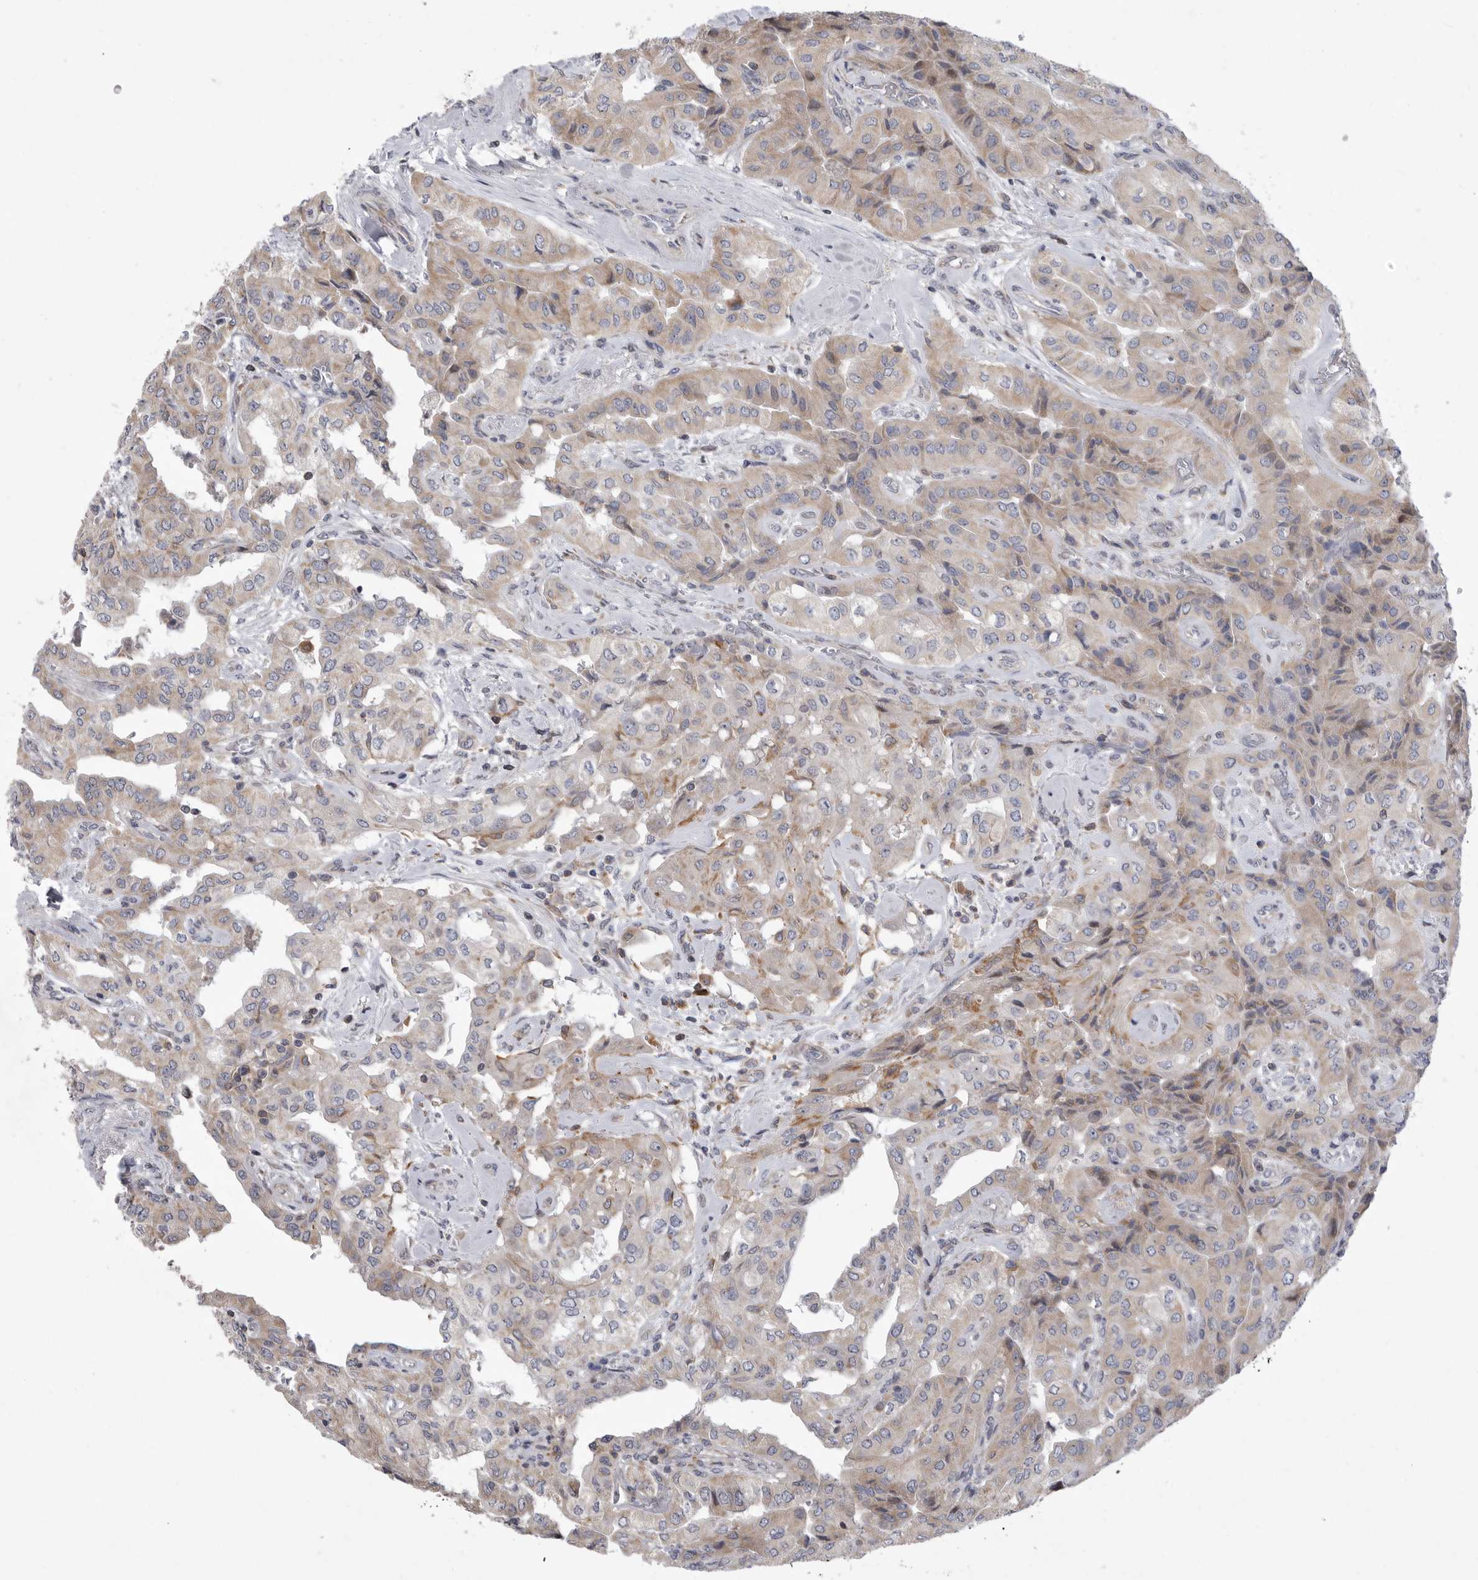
{"staining": {"intensity": "negative", "quantity": "none", "location": "none"}, "tissue": "thyroid cancer", "cell_type": "Tumor cells", "image_type": "cancer", "snomed": [{"axis": "morphology", "description": "Papillary adenocarcinoma, NOS"}, {"axis": "topography", "description": "Thyroid gland"}], "caption": "The image displays no staining of tumor cells in thyroid cancer (papillary adenocarcinoma).", "gene": "MPZL1", "patient": {"sex": "female", "age": 59}}